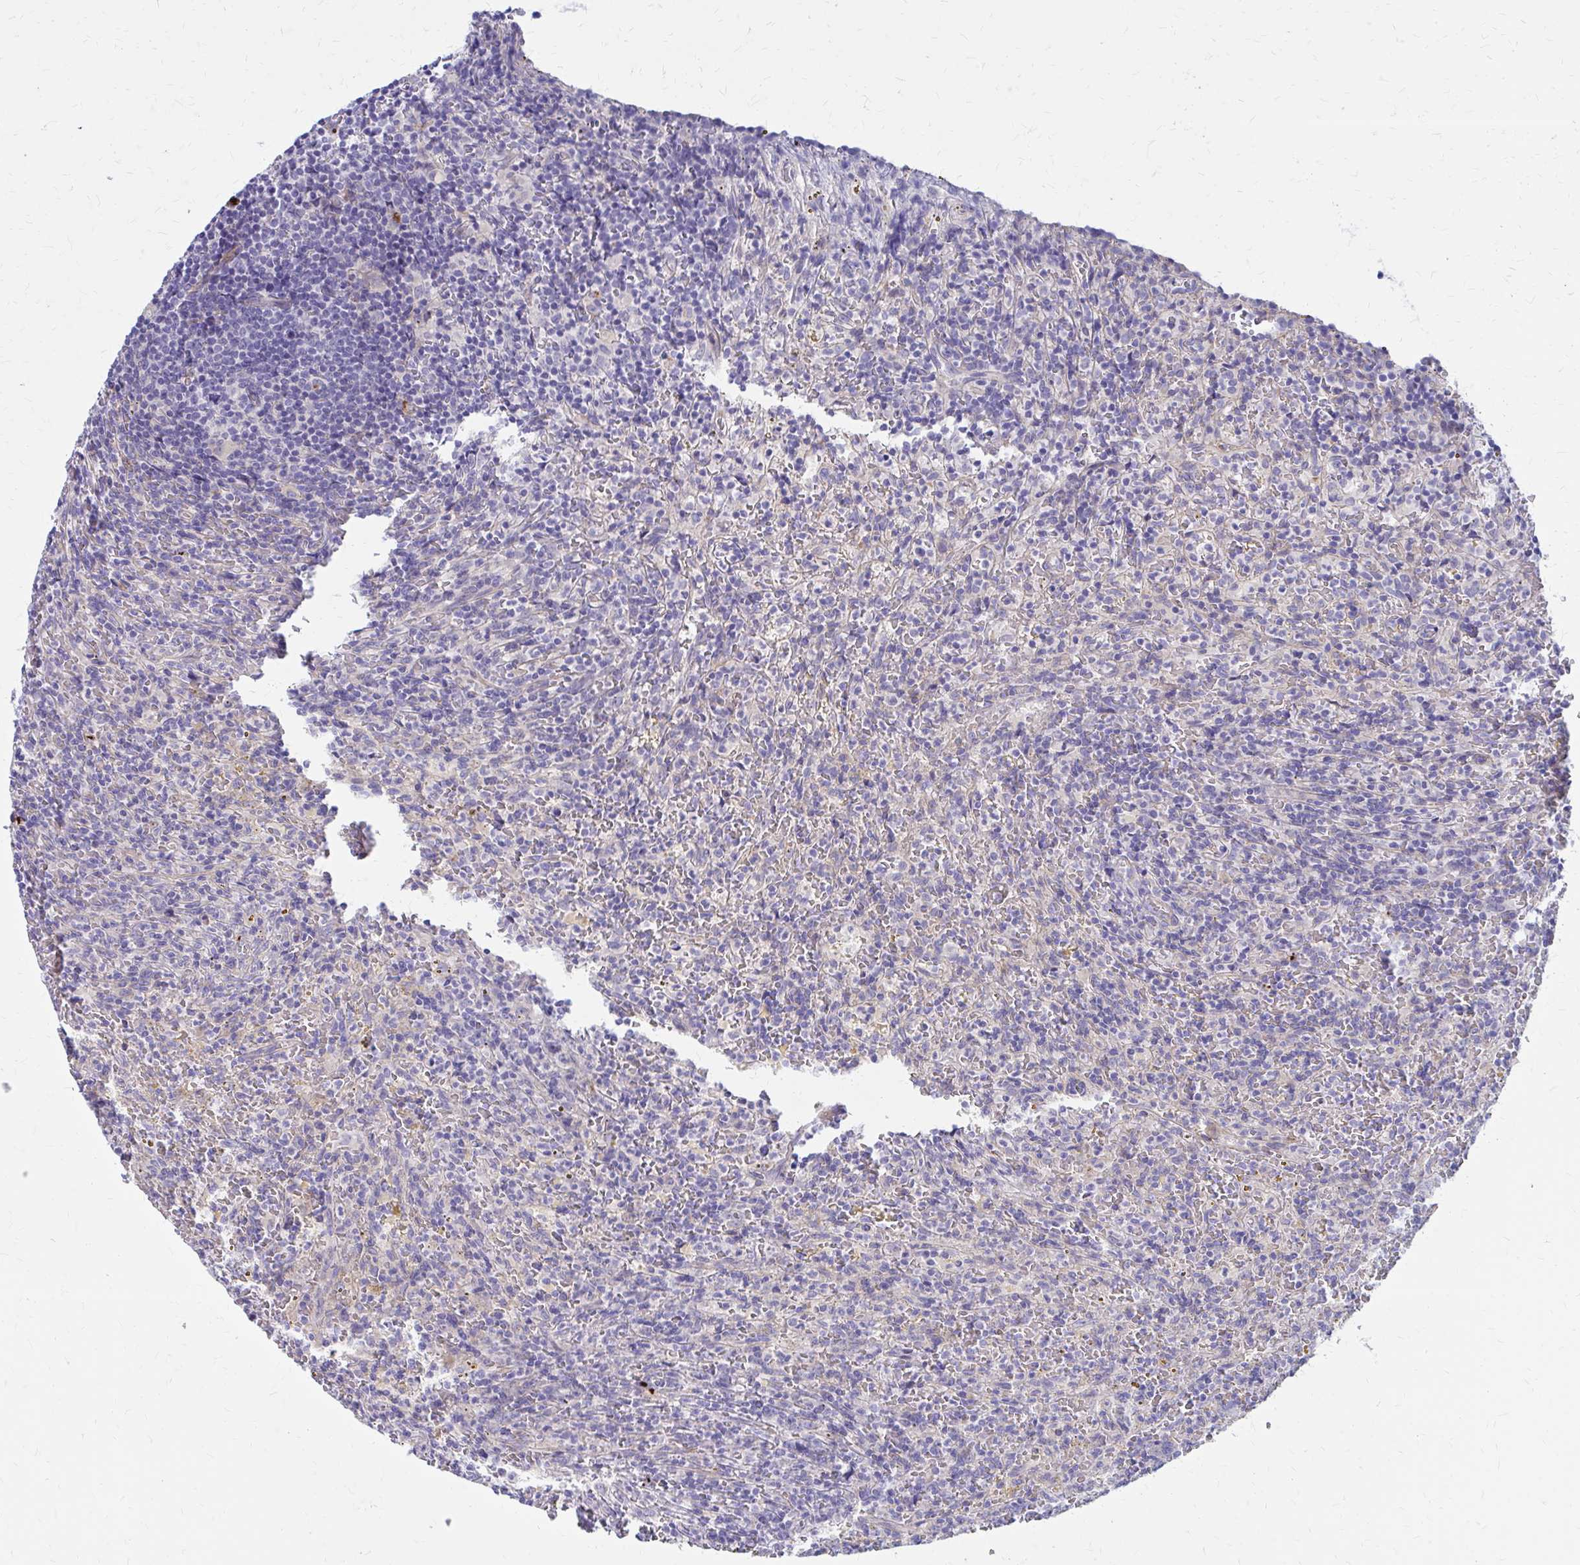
{"staining": {"intensity": "negative", "quantity": "none", "location": "none"}, "tissue": "lymphoma", "cell_type": "Tumor cells", "image_type": "cancer", "snomed": [{"axis": "morphology", "description": "Malignant lymphoma, non-Hodgkin's type, Low grade"}, {"axis": "topography", "description": "Spleen"}], "caption": "The micrograph shows no staining of tumor cells in malignant lymphoma, non-Hodgkin's type (low-grade).", "gene": "GLYATL2", "patient": {"sex": "female", "age": 70}}